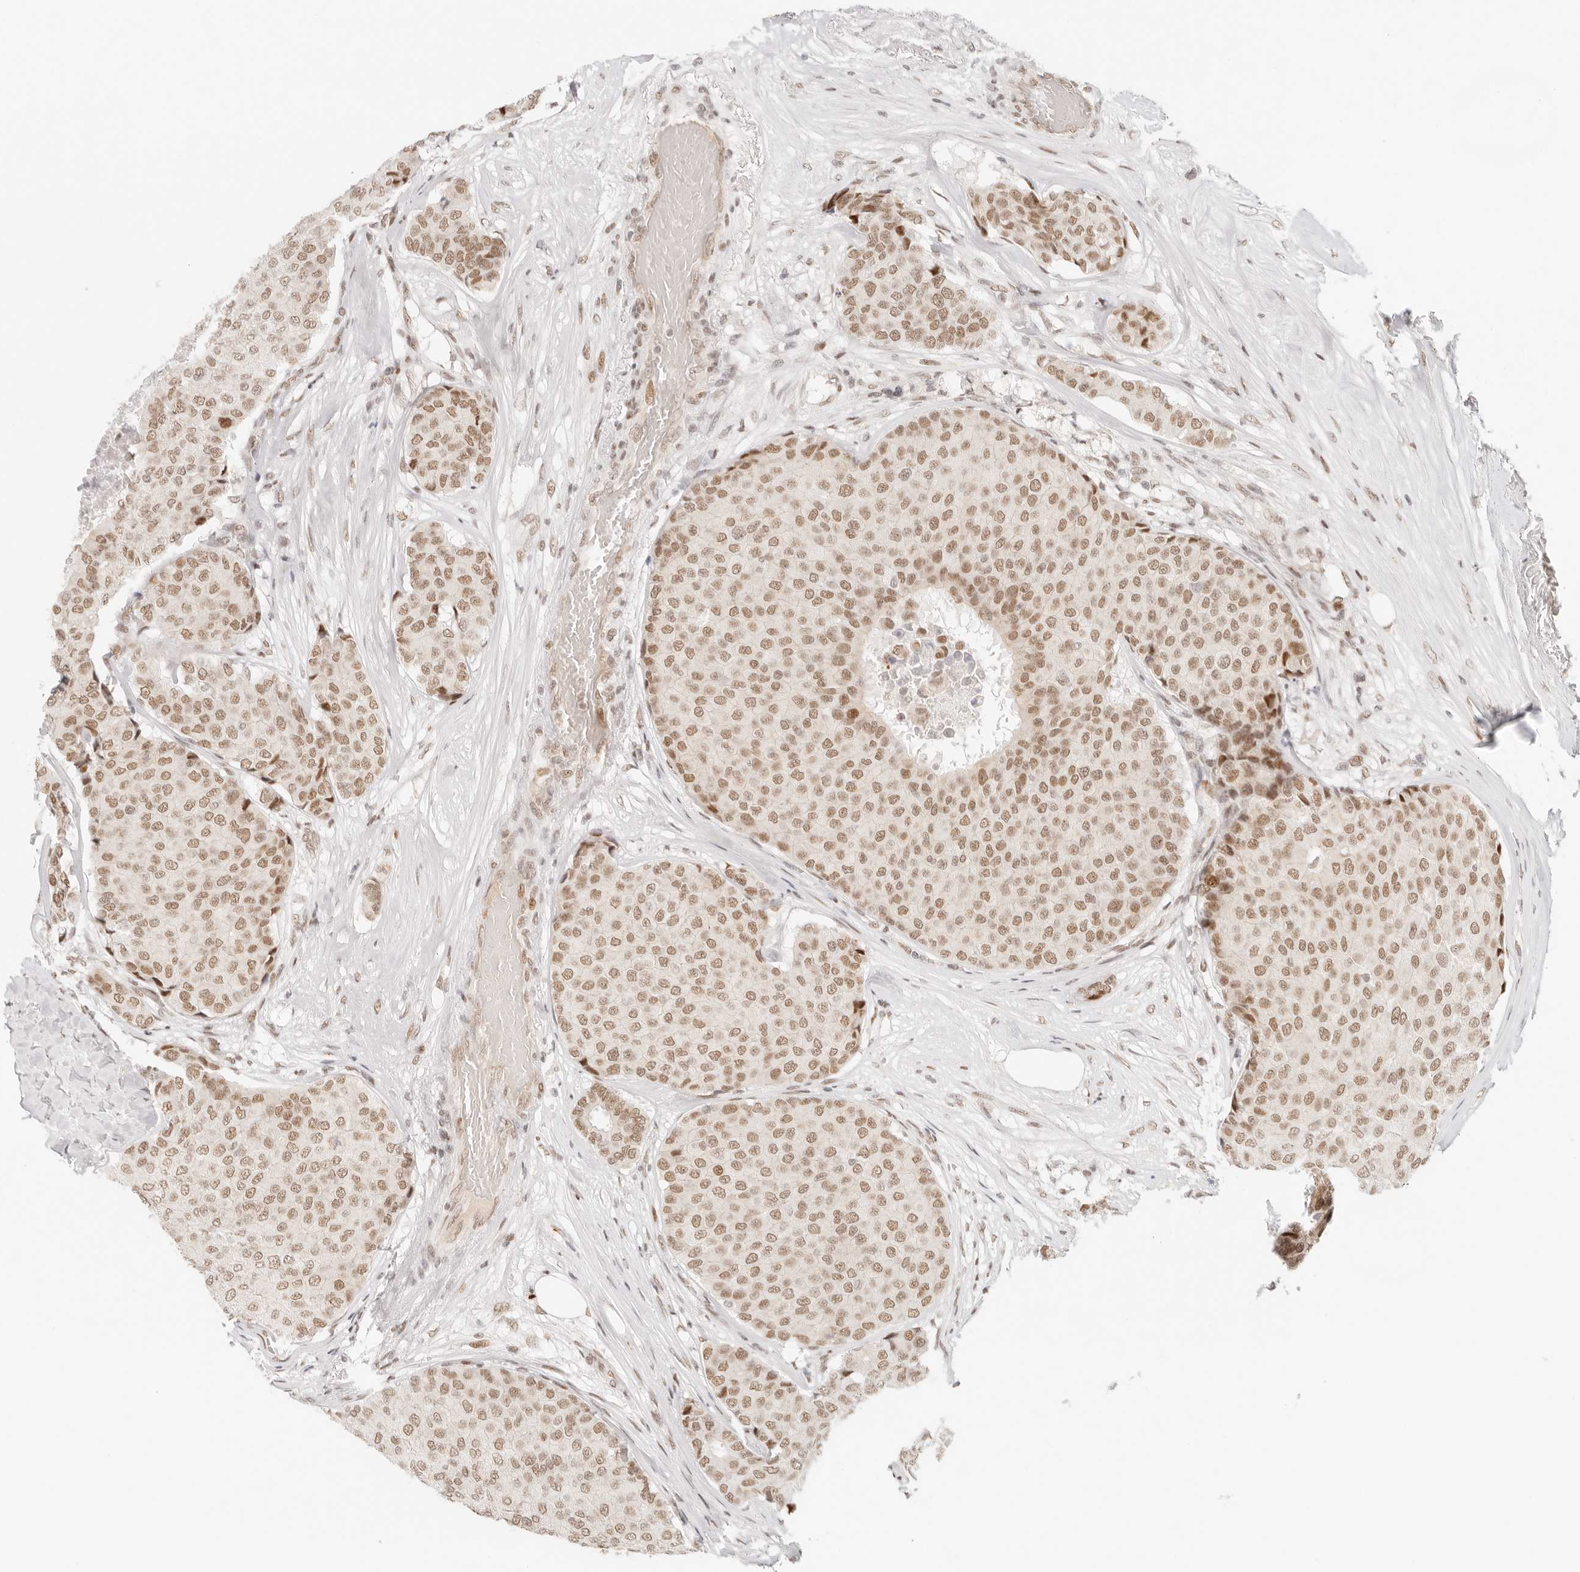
{"staining": {"intensity": "moderate", "quantity": ">75%", "location": "nuclear"}, "tissue": "breast cancer", "cell_type": "Tumor cells", "image_type": "cancer", "snomed": [{"axis": "morphology", "description": "Duct carcinoma"}, {"axis": "topography", "description": "Breast"}], "caption": "About >75% of tumor cells in breast cancer display moderate nuclear protein positivity as visualized by brown immunohistochemical staining.", "gene": "HOXC5", "patient": {"sex": "female", "age": 75}}